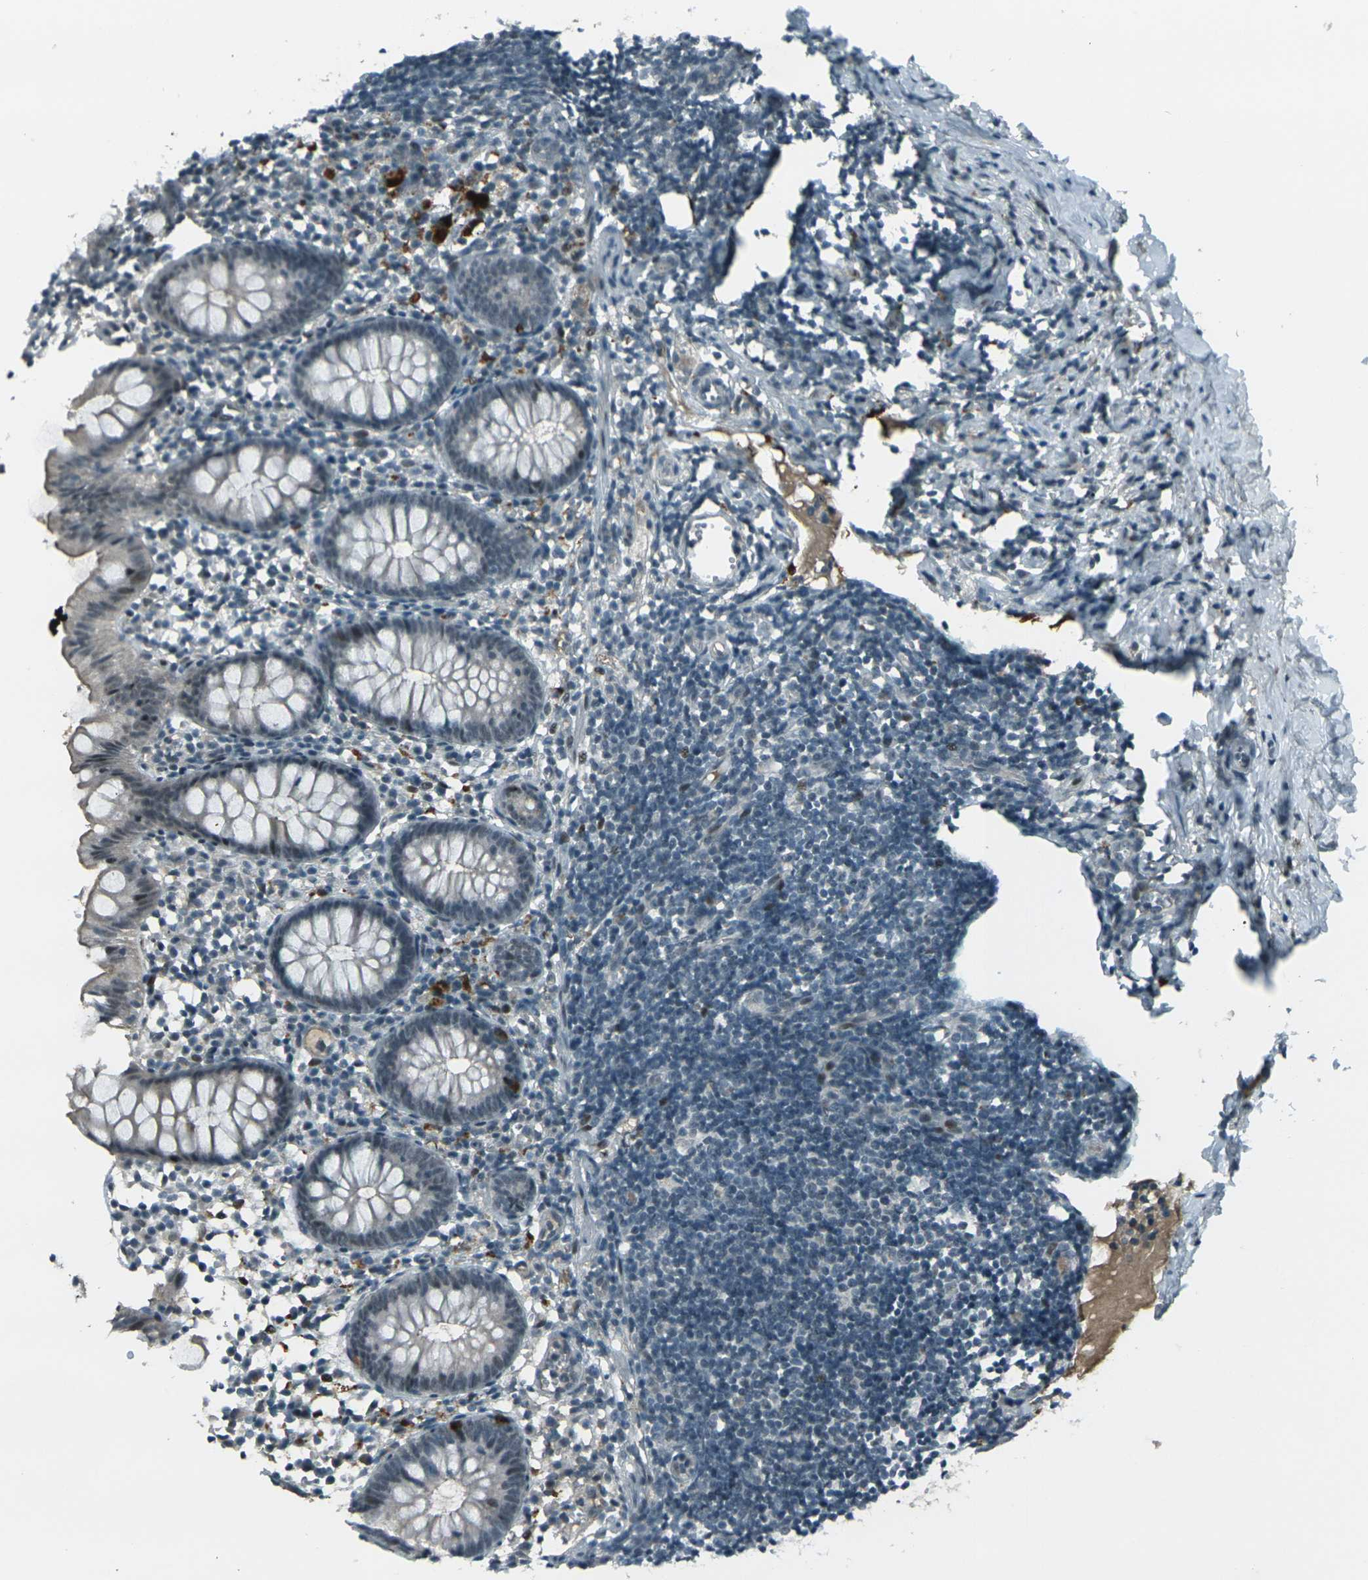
{"staining": {"intensity": "weak", "quantity": "<25%", "location": "cytoplasmic/membranous"}, "tissue": "appendix", "cell_type": "Glandular cells", "image_type": "normal", "snomed": [{"axis": "morphology", "description": "Normal tissue, NOS"}, {"axis": "topography", "description": "Appendix"}], "caption": "Glandular cells are negative for brown protein staining in normal appendix. The staining is performed using DAB brown chromogen with nuclei counter-stained in using hematoxylin.", "gene": "GPR19", "patient": {"sex": "female", "age": 20}}